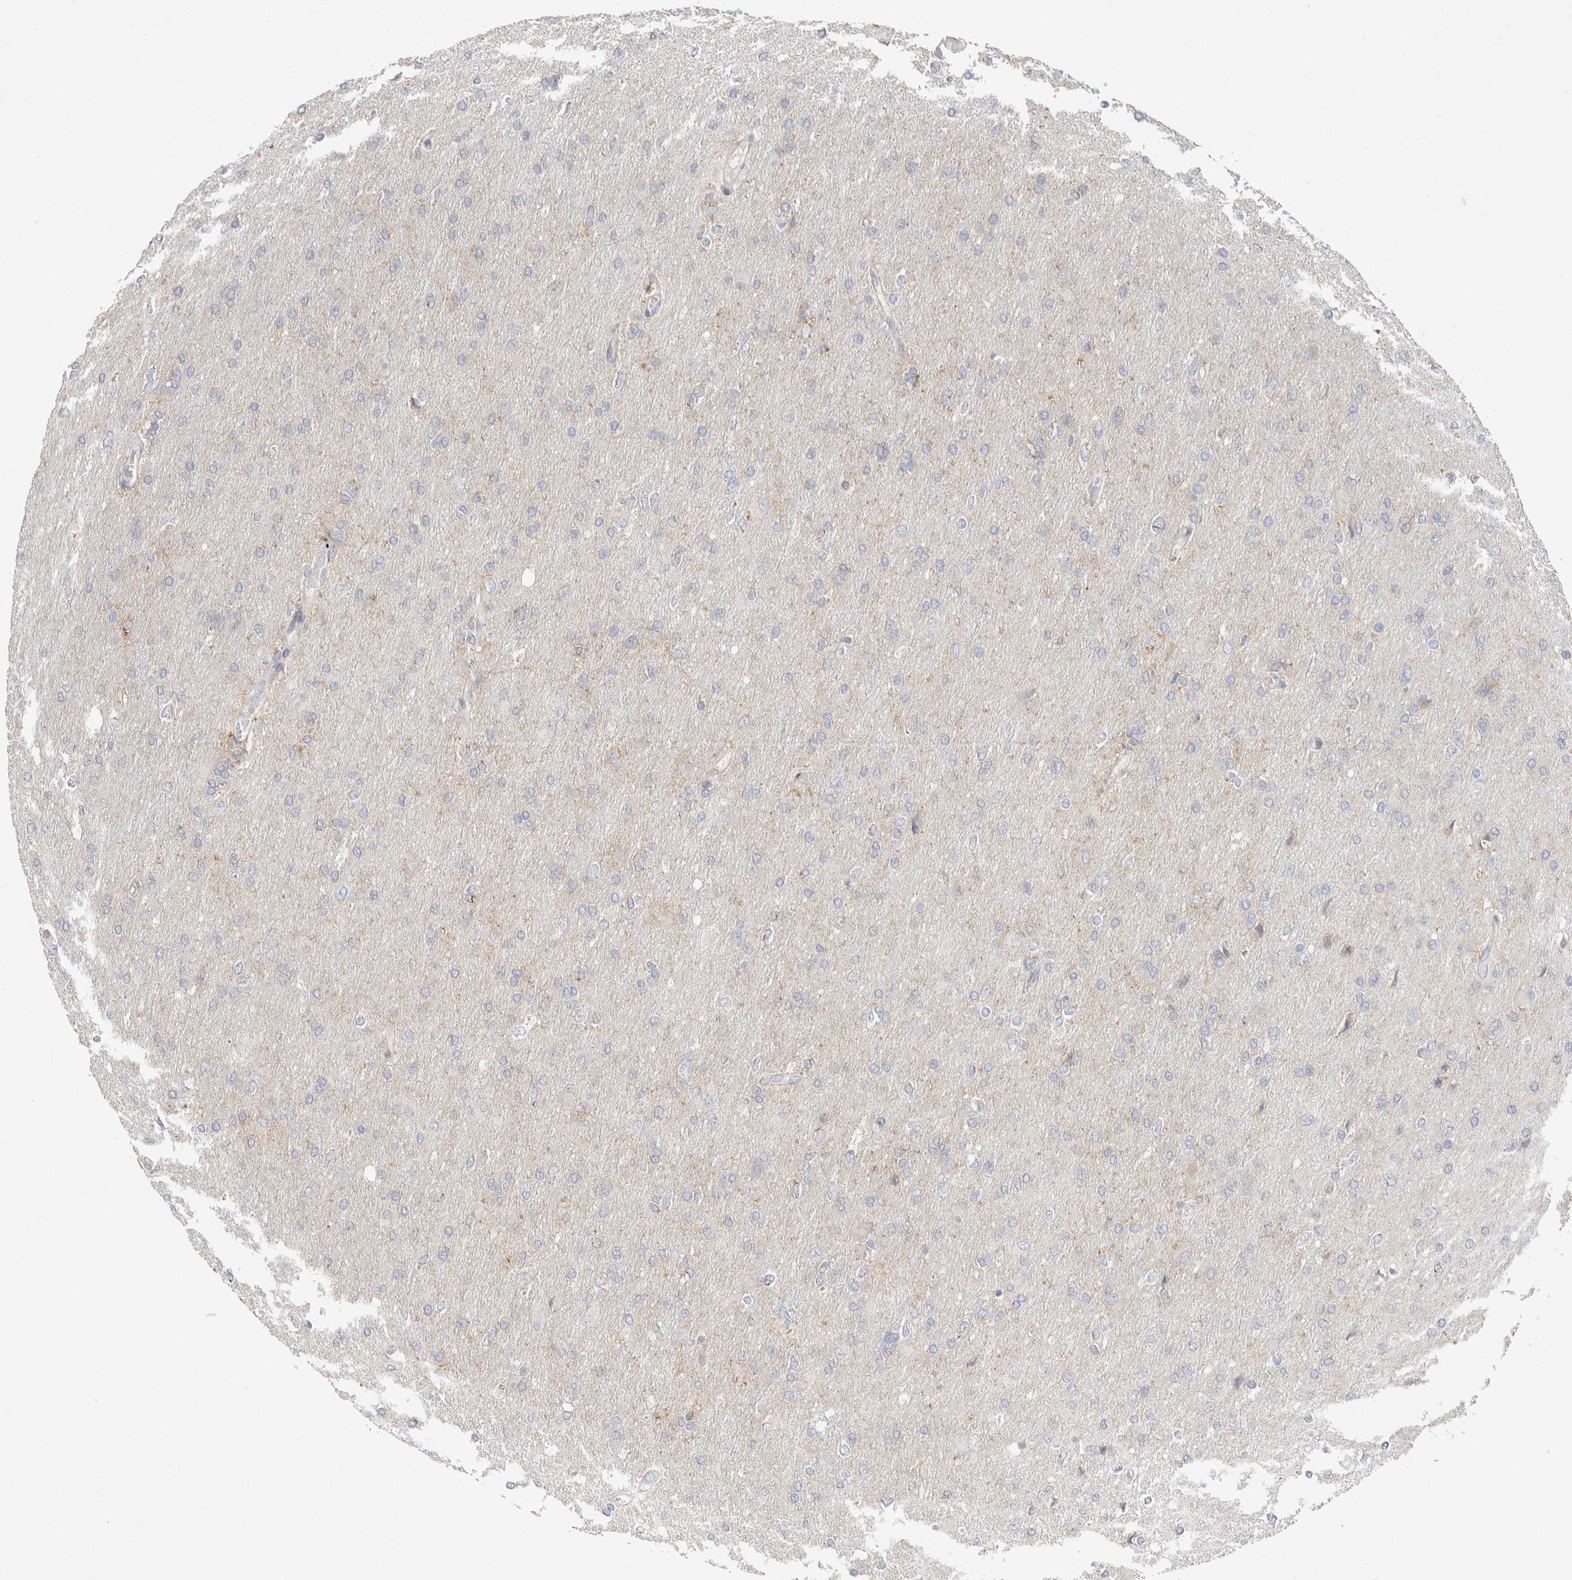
{"staining": {"intensity": "negative", "quantity": "none", "location": "none"}, "tissue": "glioma", "cell_type": "Tumor cells", "image_type": "cancer", "snomed": [{"axis": "morphology", "description": "Glioma, malignant, High grade"}, {"axis": "topography", "description": "Cerebral cortex"}], "caption": "The micrograph exhibits no staining of tumor cells in glioma.", "gene": "CMTM4", "patient": {"sex": "female", "age": 36}}